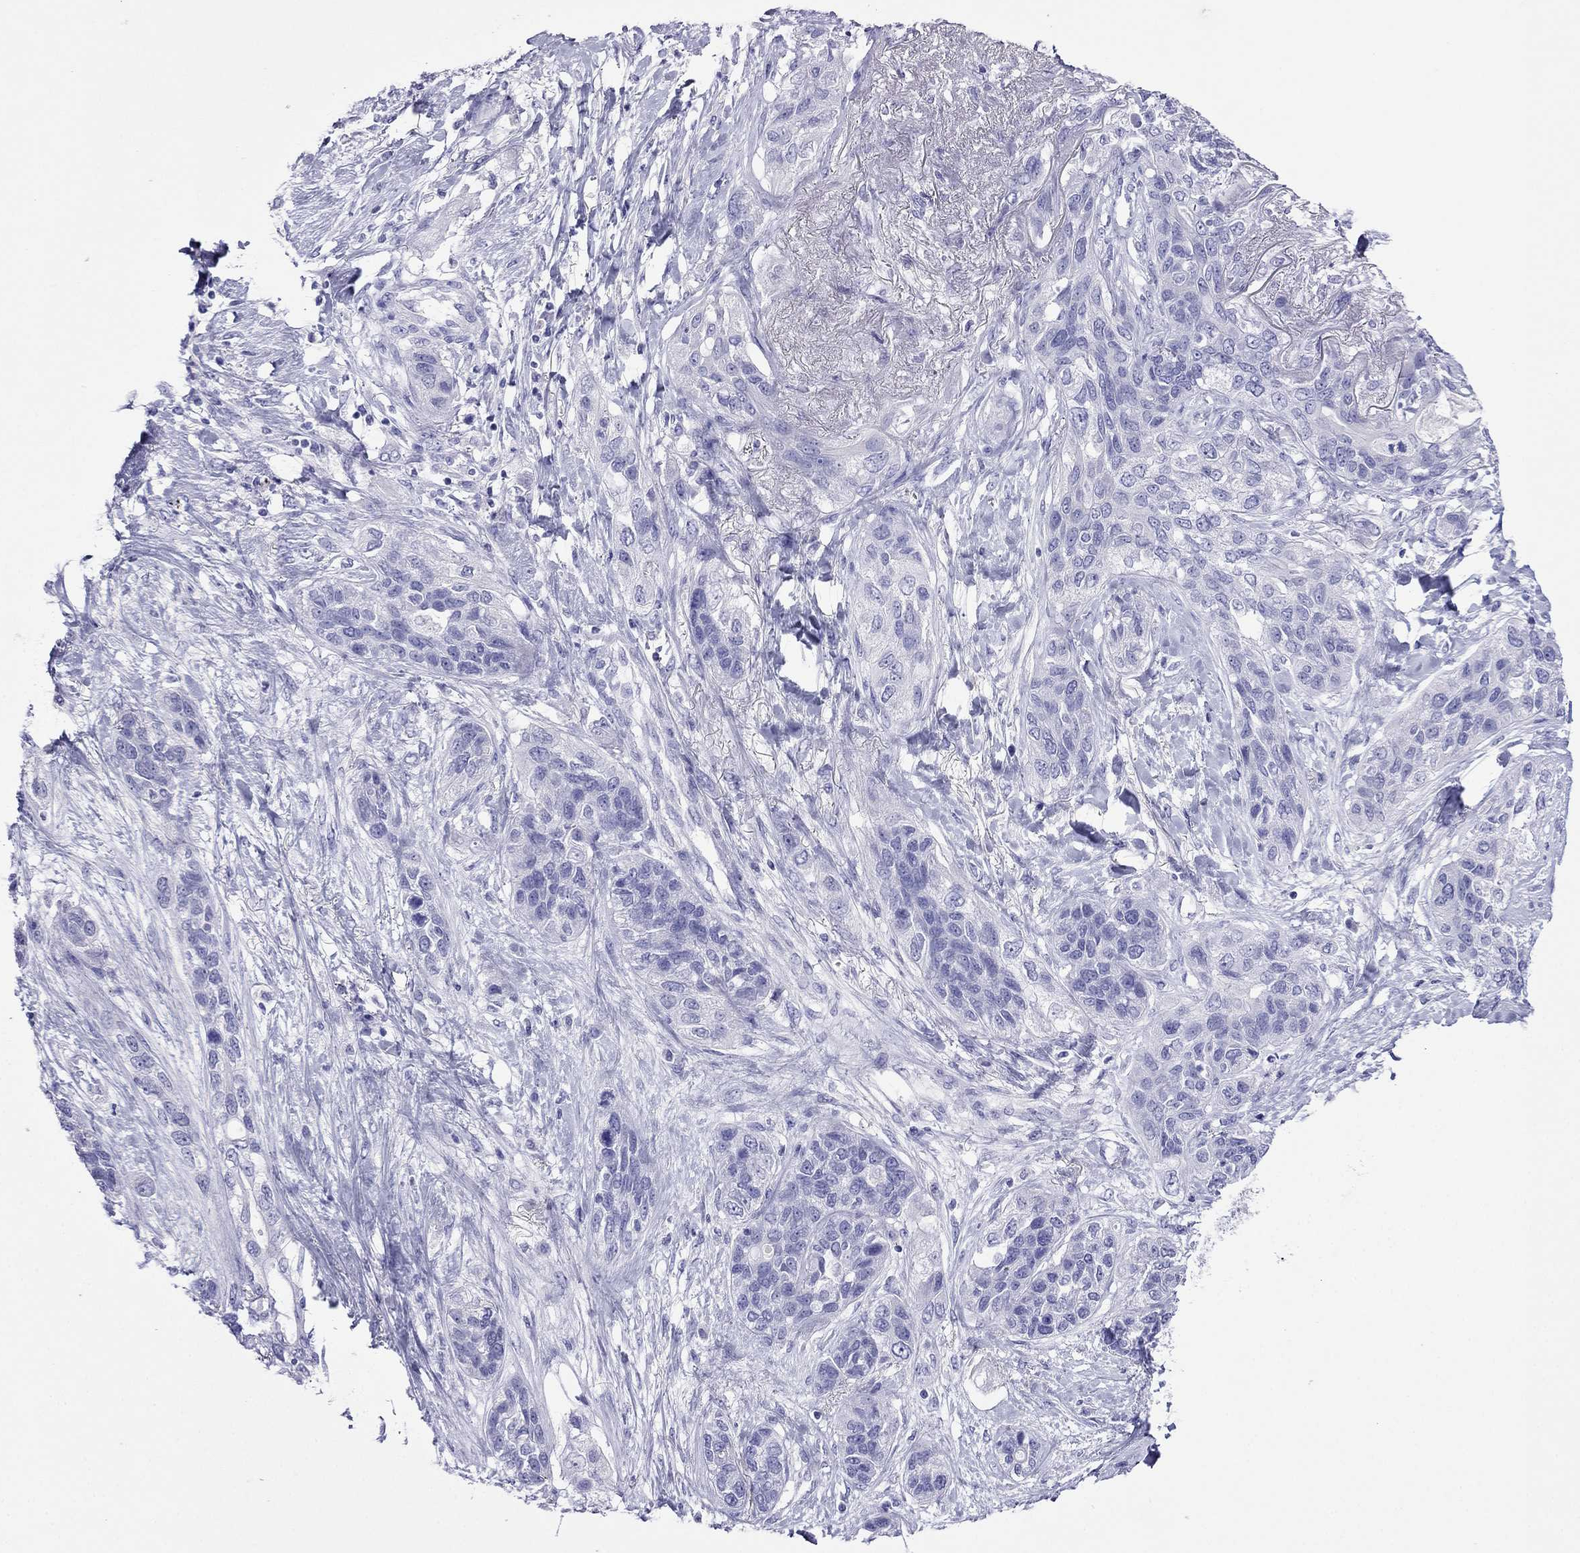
{"staining": {"intensity": "negative", "quantity": "none", "location": "none"}, "tissue": "lung cancer", "cell_type": "Tumor cells", "image_type": "cancer", "snomed": [{"axis": "morphology", "description": "Squamous cell carcinoma, NOS"}, {"axis": "topography", "description": "Lung"}], "caption": "Immunohistochemistry of human lung cancer (squamous cell carcinoma) displays no positivity in tumor cells.", "gene": "PCDHA6", "patient": {"sex": "female", "age": 70}}